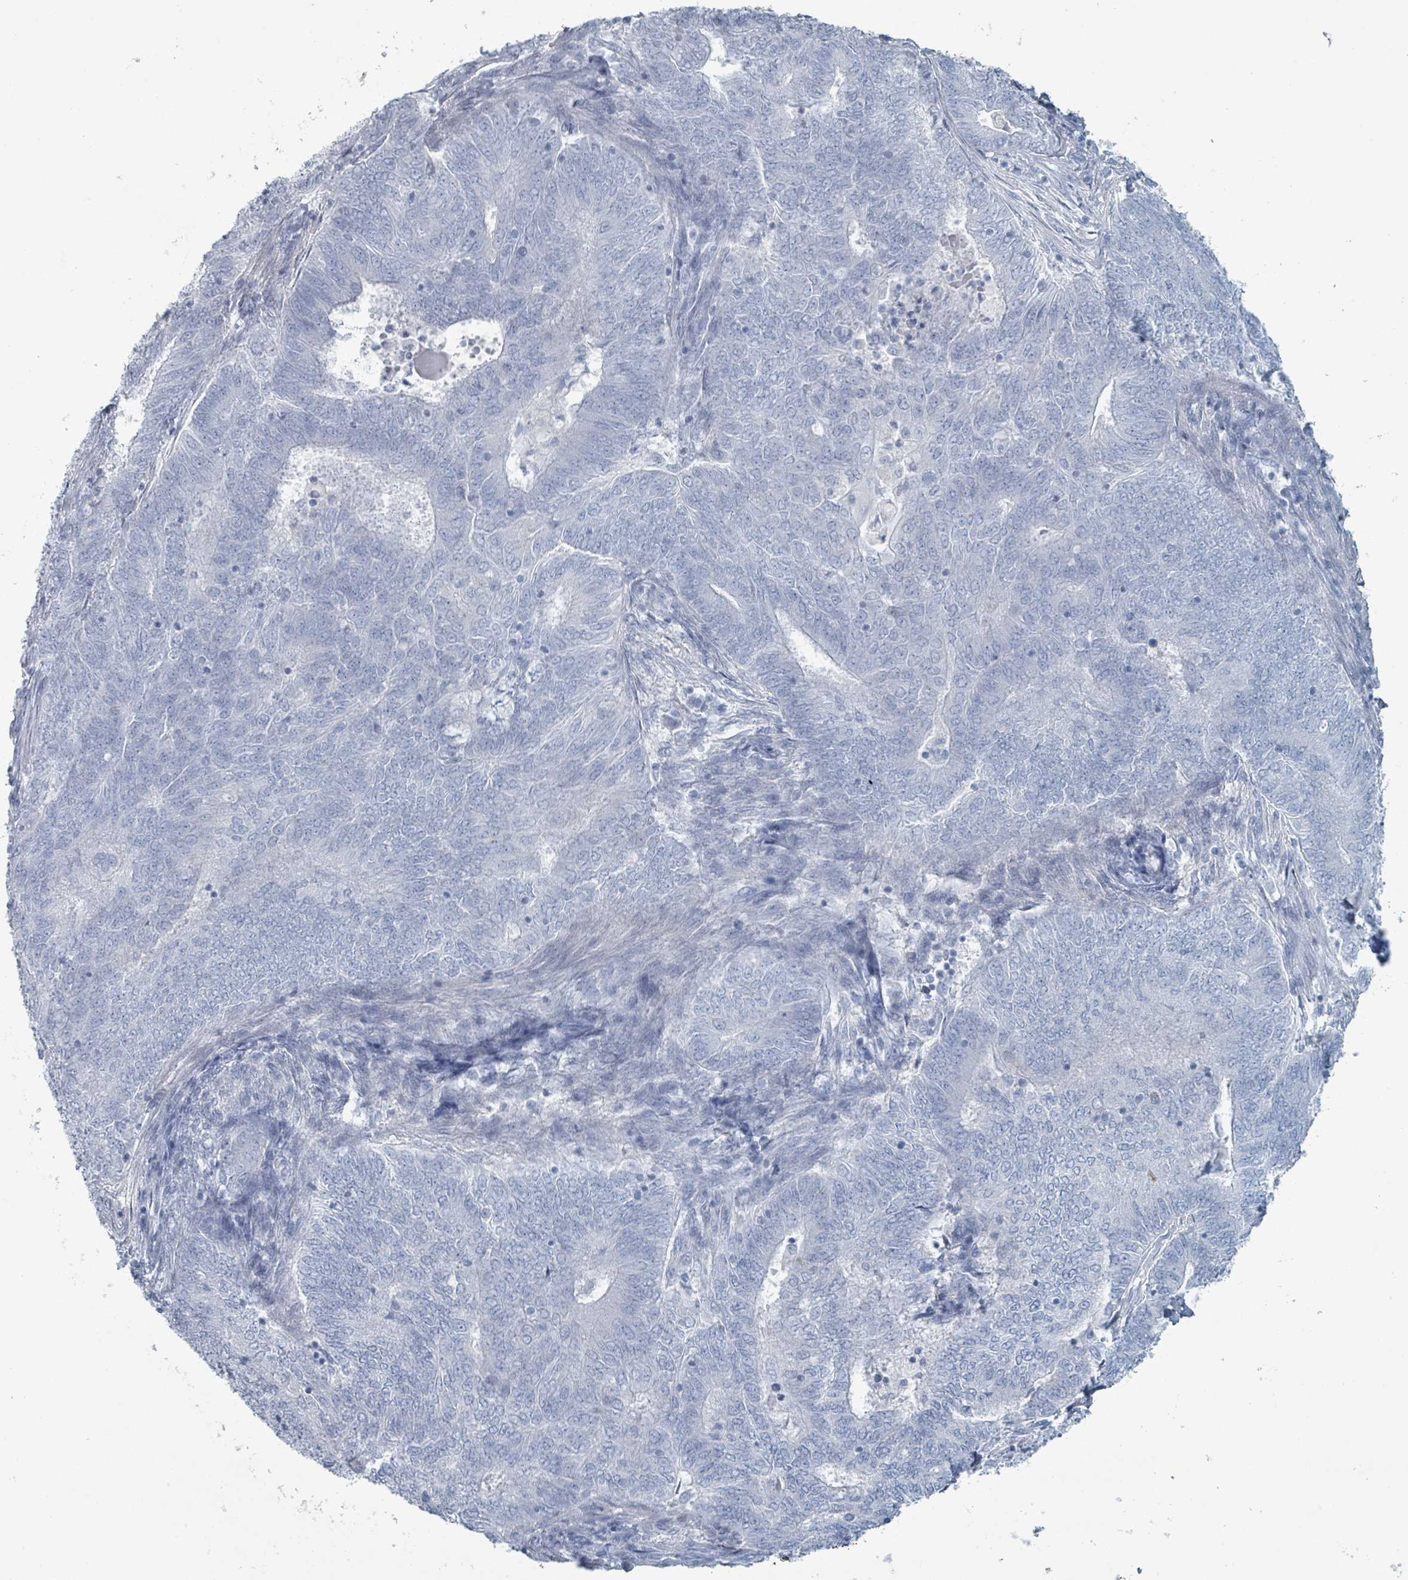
{"staining": {"intensity": "negative", "quantity": "none", "location": "none"}, "tissue": "endometrial cancer", "cell_type": "Tumor cells", "image_type": "cancer", "snomed": [{"axis": "morphology", "description": "Adenocarcinoma, NOS"}, {"axis": "topography", "description": "Endometrium"}], "caption": "Endometrial cancer (adenocarcinoma) stained for a protein using immunohistochemistry (IHC) shows no expression tumor cells.", "gene": "HEATR5A", "patient": {"sex": "female", "age": 62}}